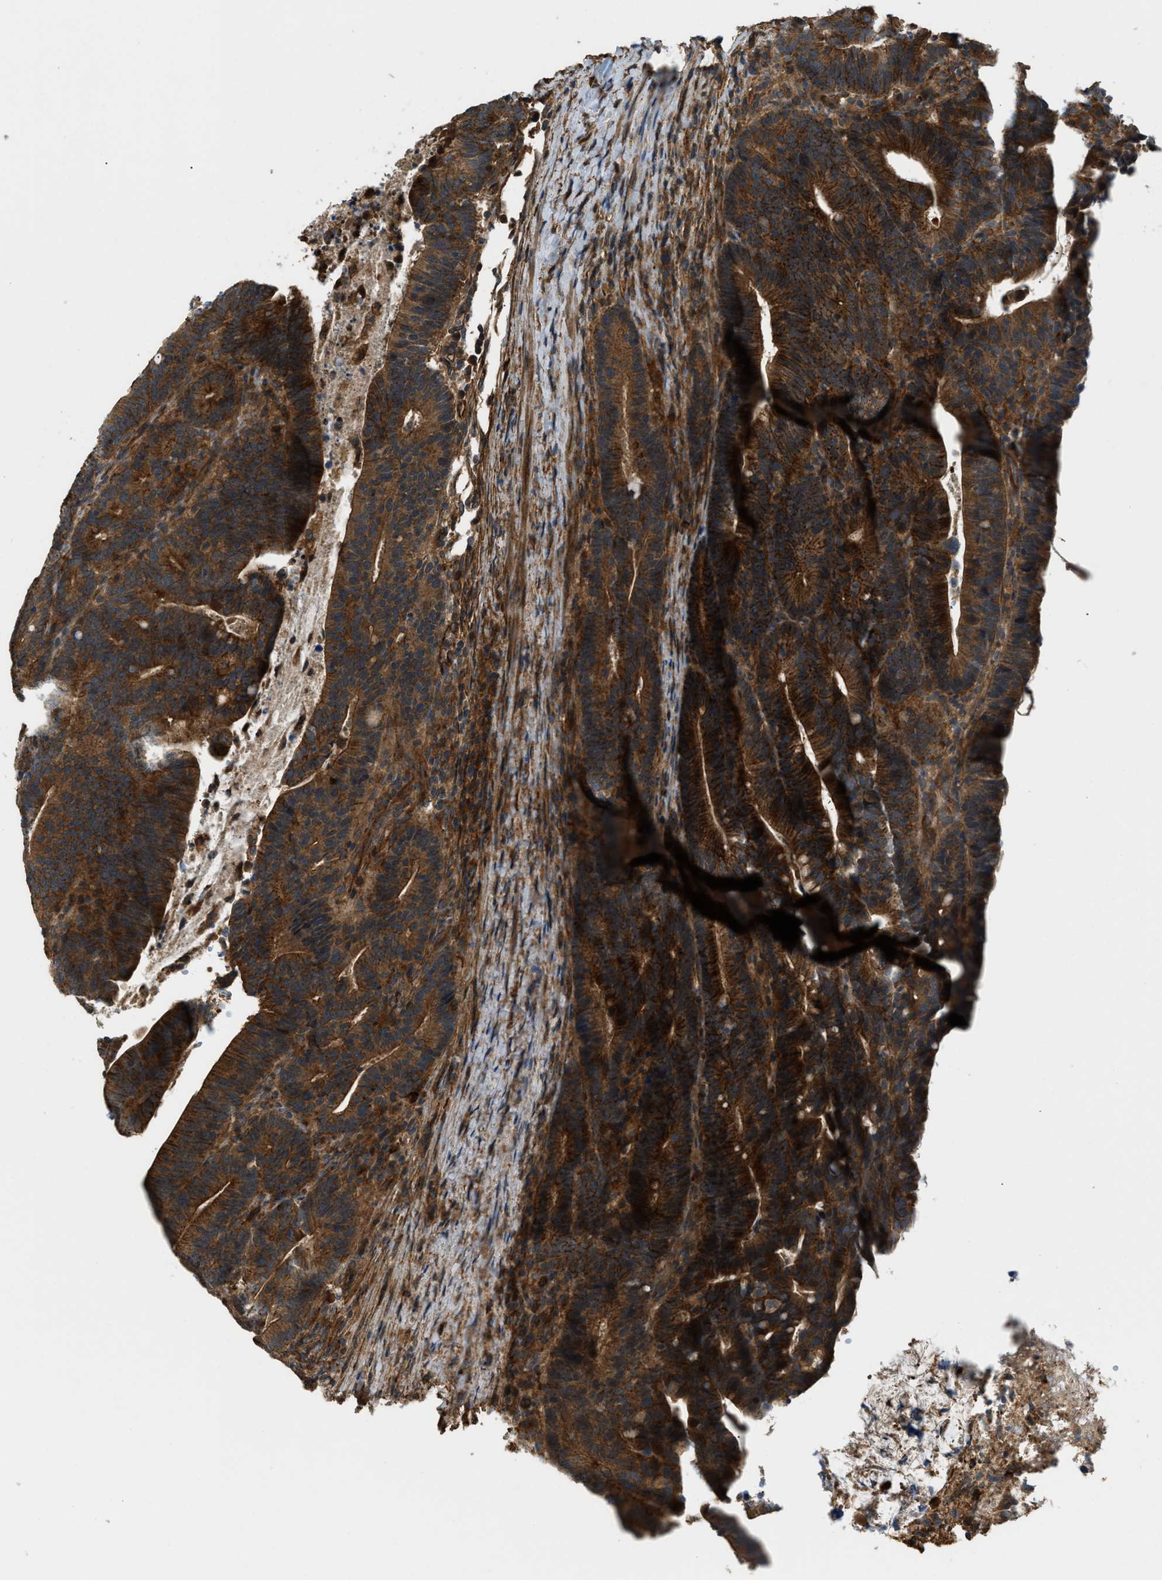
{"staining": {"intensity": "strong", "quantity": ">75%", "location": "cytoplasmic/membranous"}, "tissue": "colorectal cancer", "cell_type": "Tumor cells", "image_type": "cancer", "snomed": [{"axis": "morphology", "description": "Adenocarcinoma, NOS"}, {"axis": "topography", "description": "Colon"}], "caption": "Human colorectal adenocarcinoma stained with a protein marker reveals strong staining in tumor cells.", "gene": "BAG4", "patient": {"sex": "female", "age": 66}}